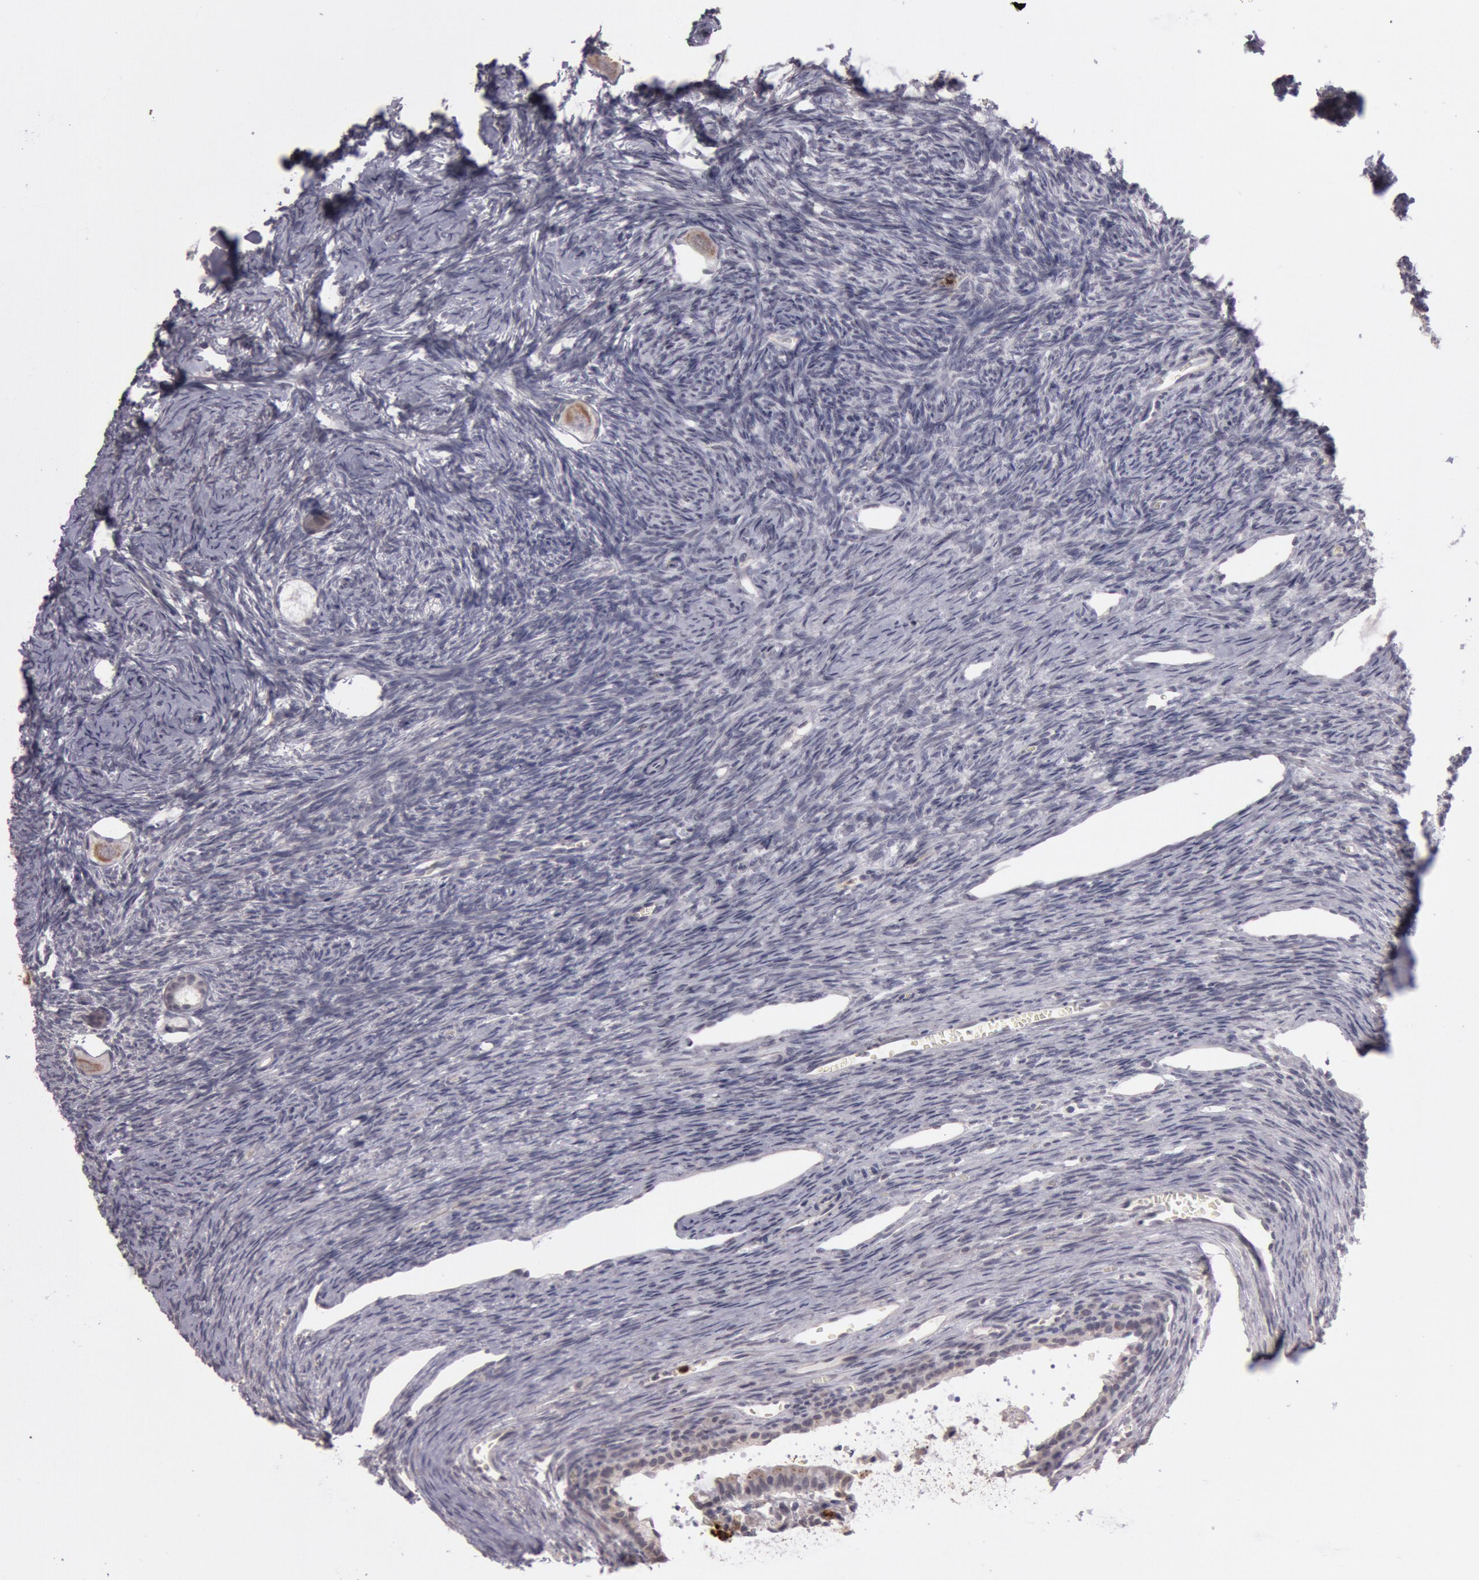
{"staining": {"intensity": "negative", "quantity": "none", "location": "none"}, "tissue": "ovary", "cell_type": "Follicle cells", "image_type": "normal", "snomed": [{"axis": "morphology", "description": "Normal tissue, NOS"}, {"axis": "topography", "description": "Ovary"}], "caption": "IHC image of unremarkable human ovary stained for a protein (brown), which reveals no positivity in follicle cells.", "gene": "KDM6A", "patient": {"sex": "female", "age": 27}}